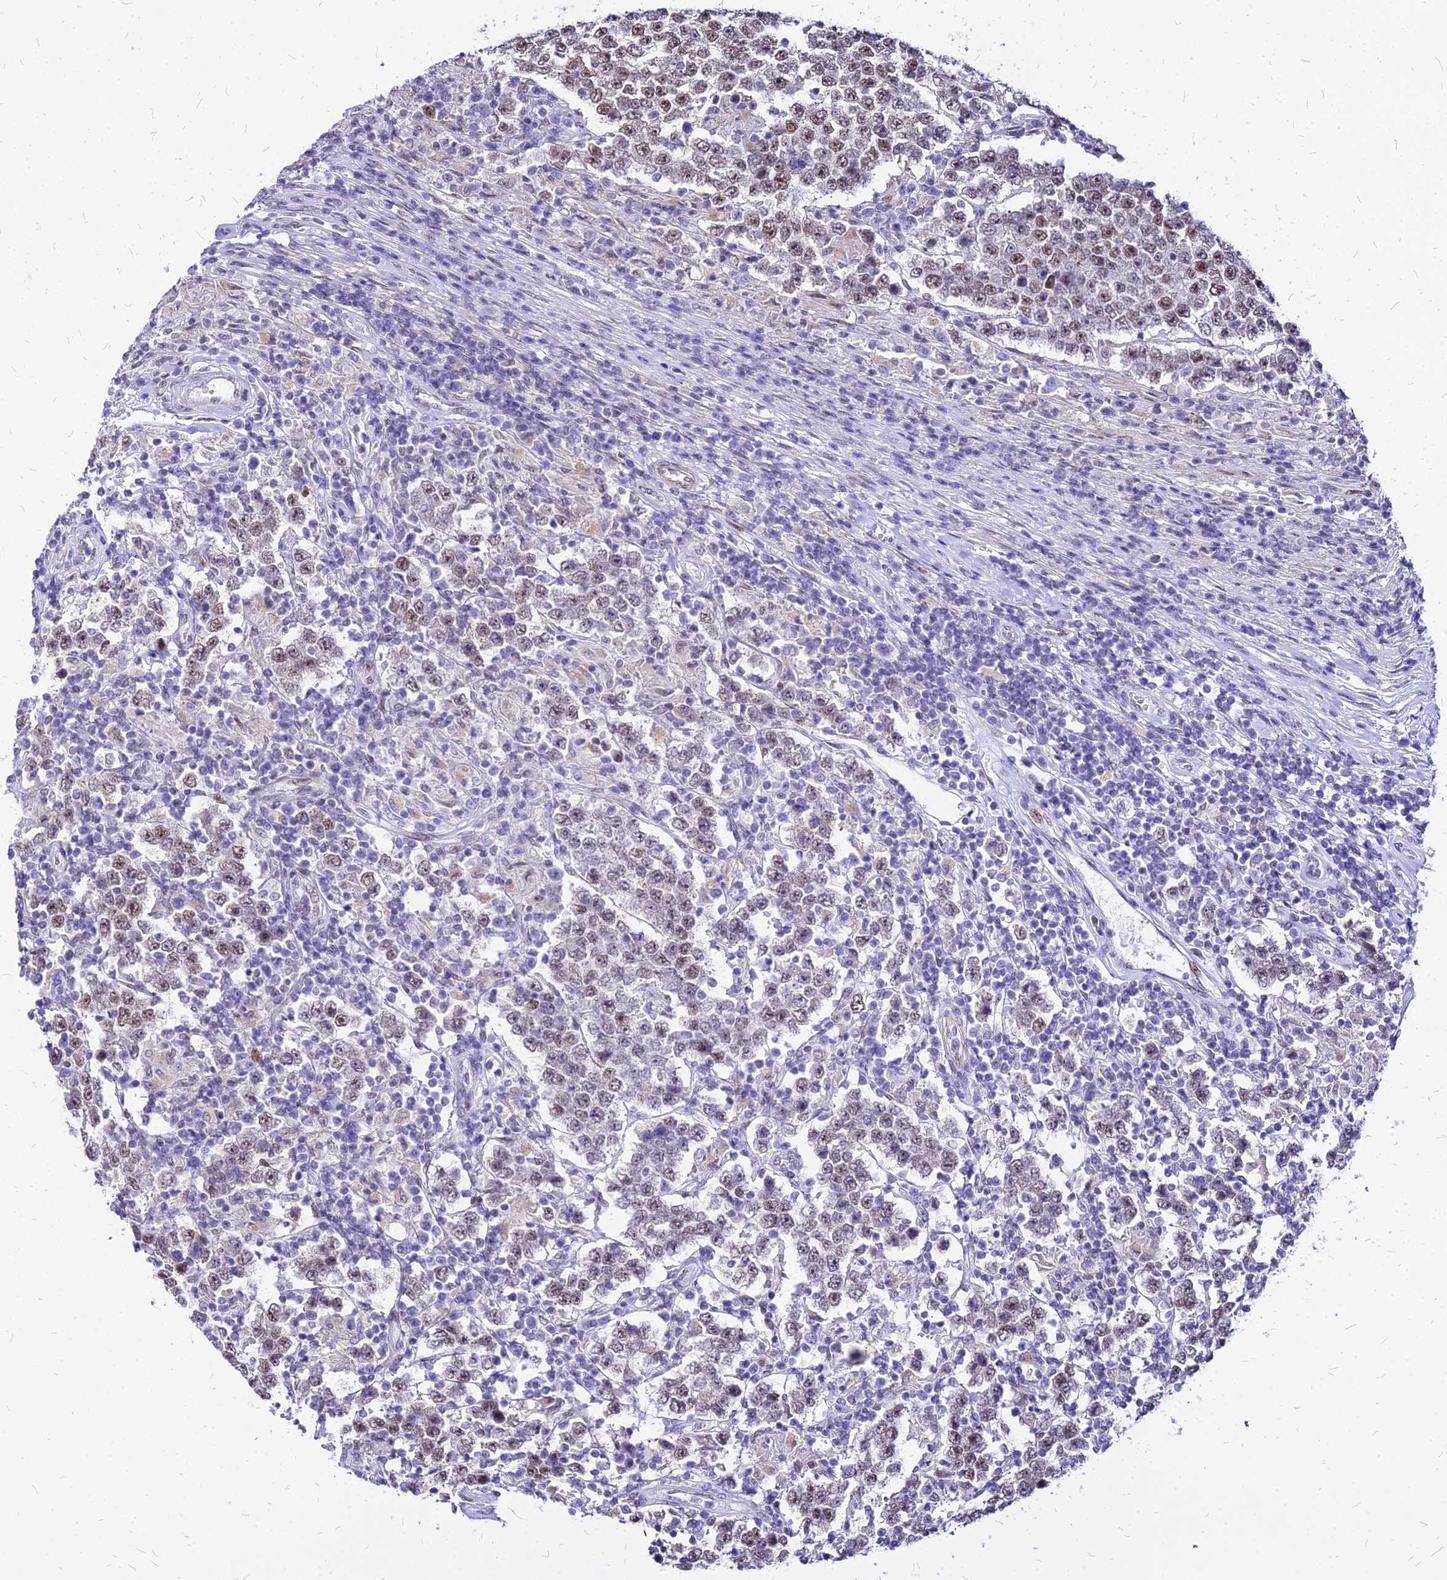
{"staining": {"intensity": "moderate", "quantity": ">75%", "location": "nuclear"}, "tissue": "testis cancer", "cell_type": "Tumor cells", "image_type": "cancer", "snomed": [{"axis": "morphology", "description": "Normal tissue, NOS"}, {"axis": "morphology", "description": "Urothelial carcinoma, High grade"}, {"axis": "morphology", "description": "Seminoma, NOS"}, {"axis": "morphology", "description": "Carcinoma, Embryonal, NOS"}, {"axis": "topography", "description": "Urinary bladder"}, {"axis": "topography", "description": "Testis"}], "caption": "Moderate nuclear positivity is seen in about >75% of tumor cells in testis cancer. (brown staining indicates protein expression, while blue staining denotes nuclei).", "gene": "FDX2", "patient": {"sex": "male", "age": 41}}